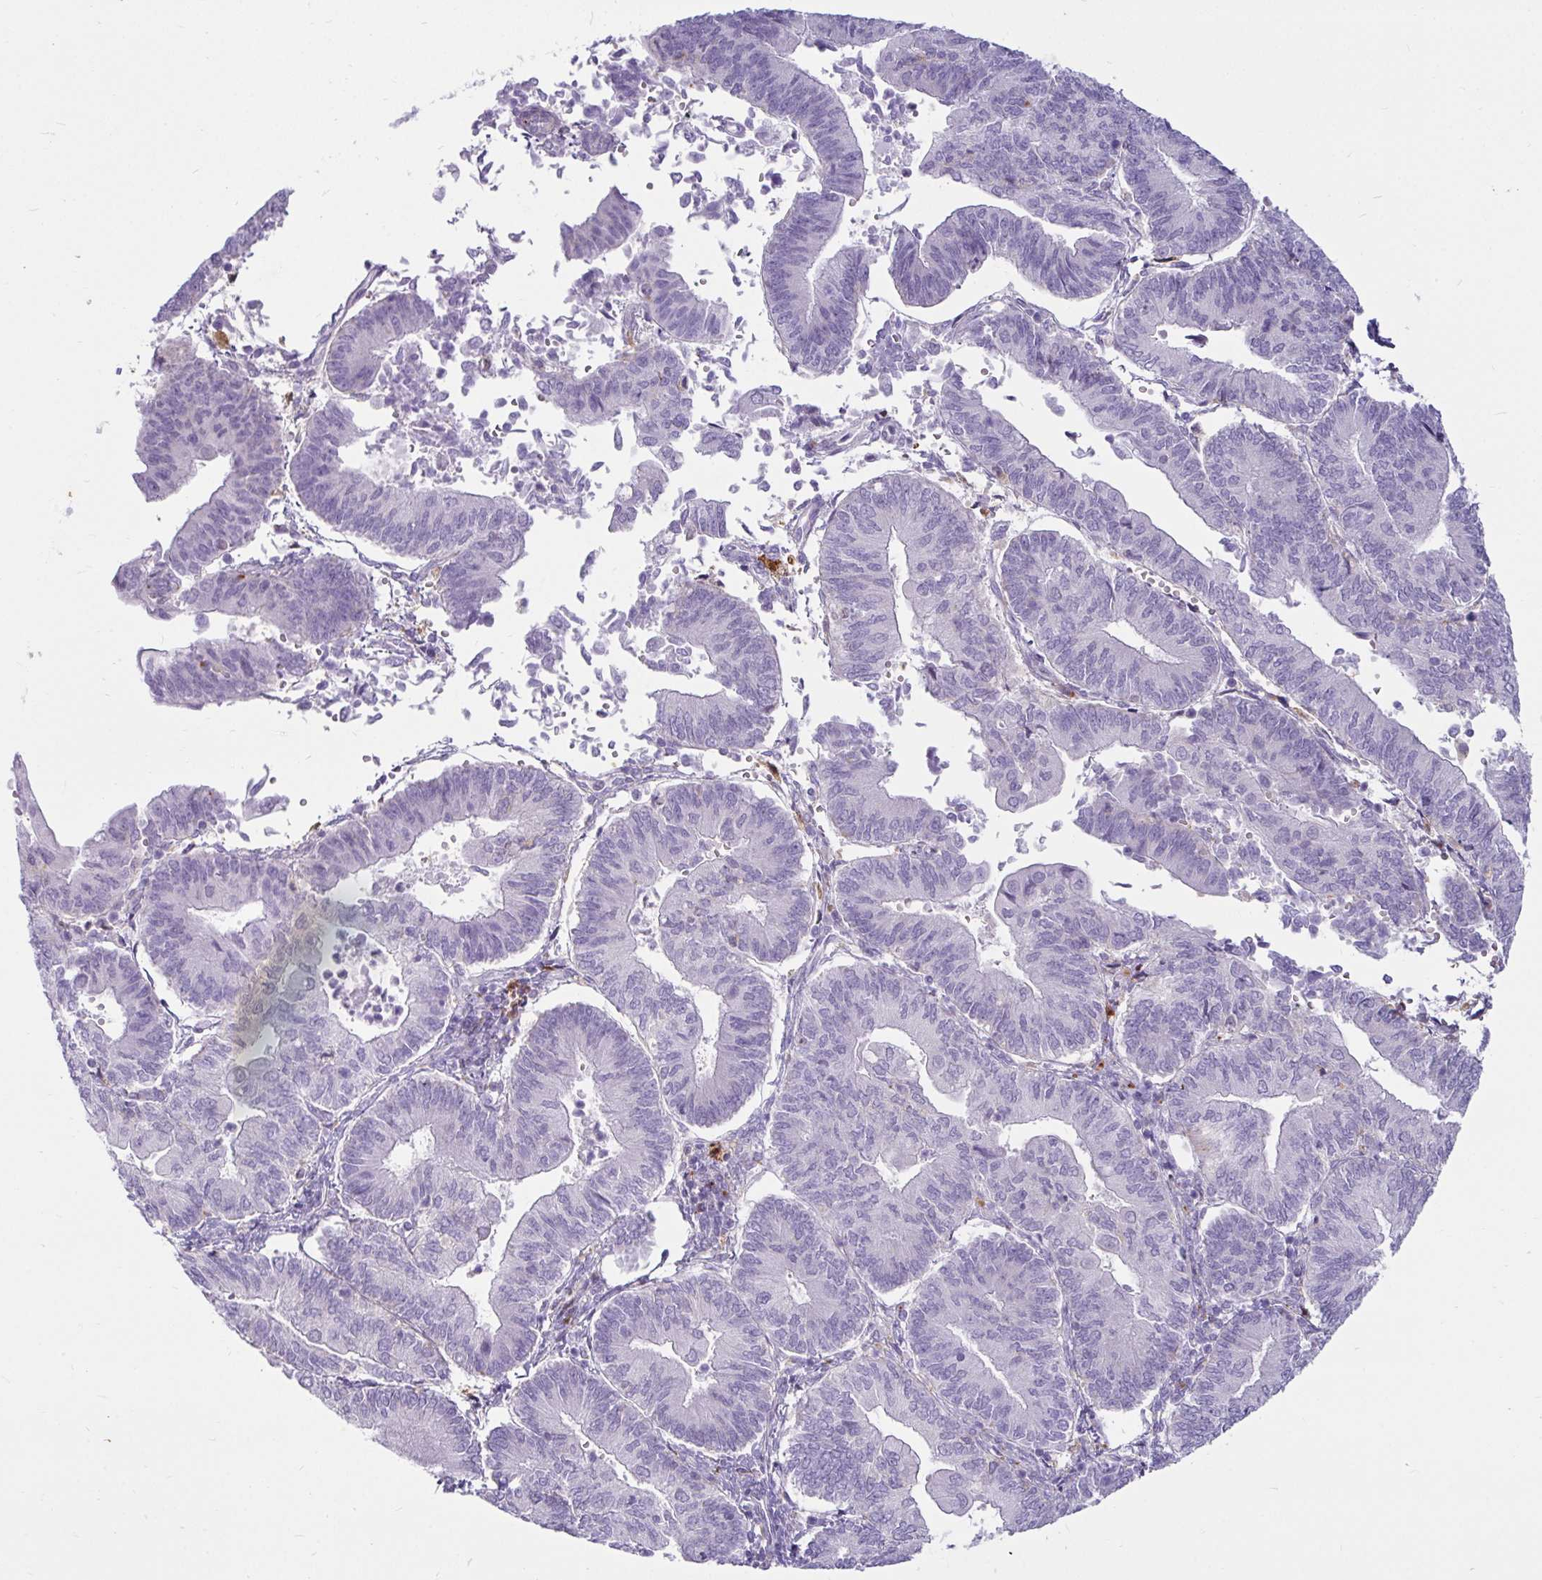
{"staining": {"intensity": "negative", "quantity": "none", "location": "none"}, "tissue": "endometrial cancer", "cell_type": "Tumor cells", "image_type": "cancer", "snomed": [{"axis": "morphology", "description": "Adenocarcinoma, NOS"}, {"axis": "topography", "description": "Endometrium"}], "caption": "Immunohistochemistry (IHC) of human endometrial cancer demonstrates no expression in tumor cells.", "gene": "CTSZ", "patient": {"sex": "female", "age": 65}}